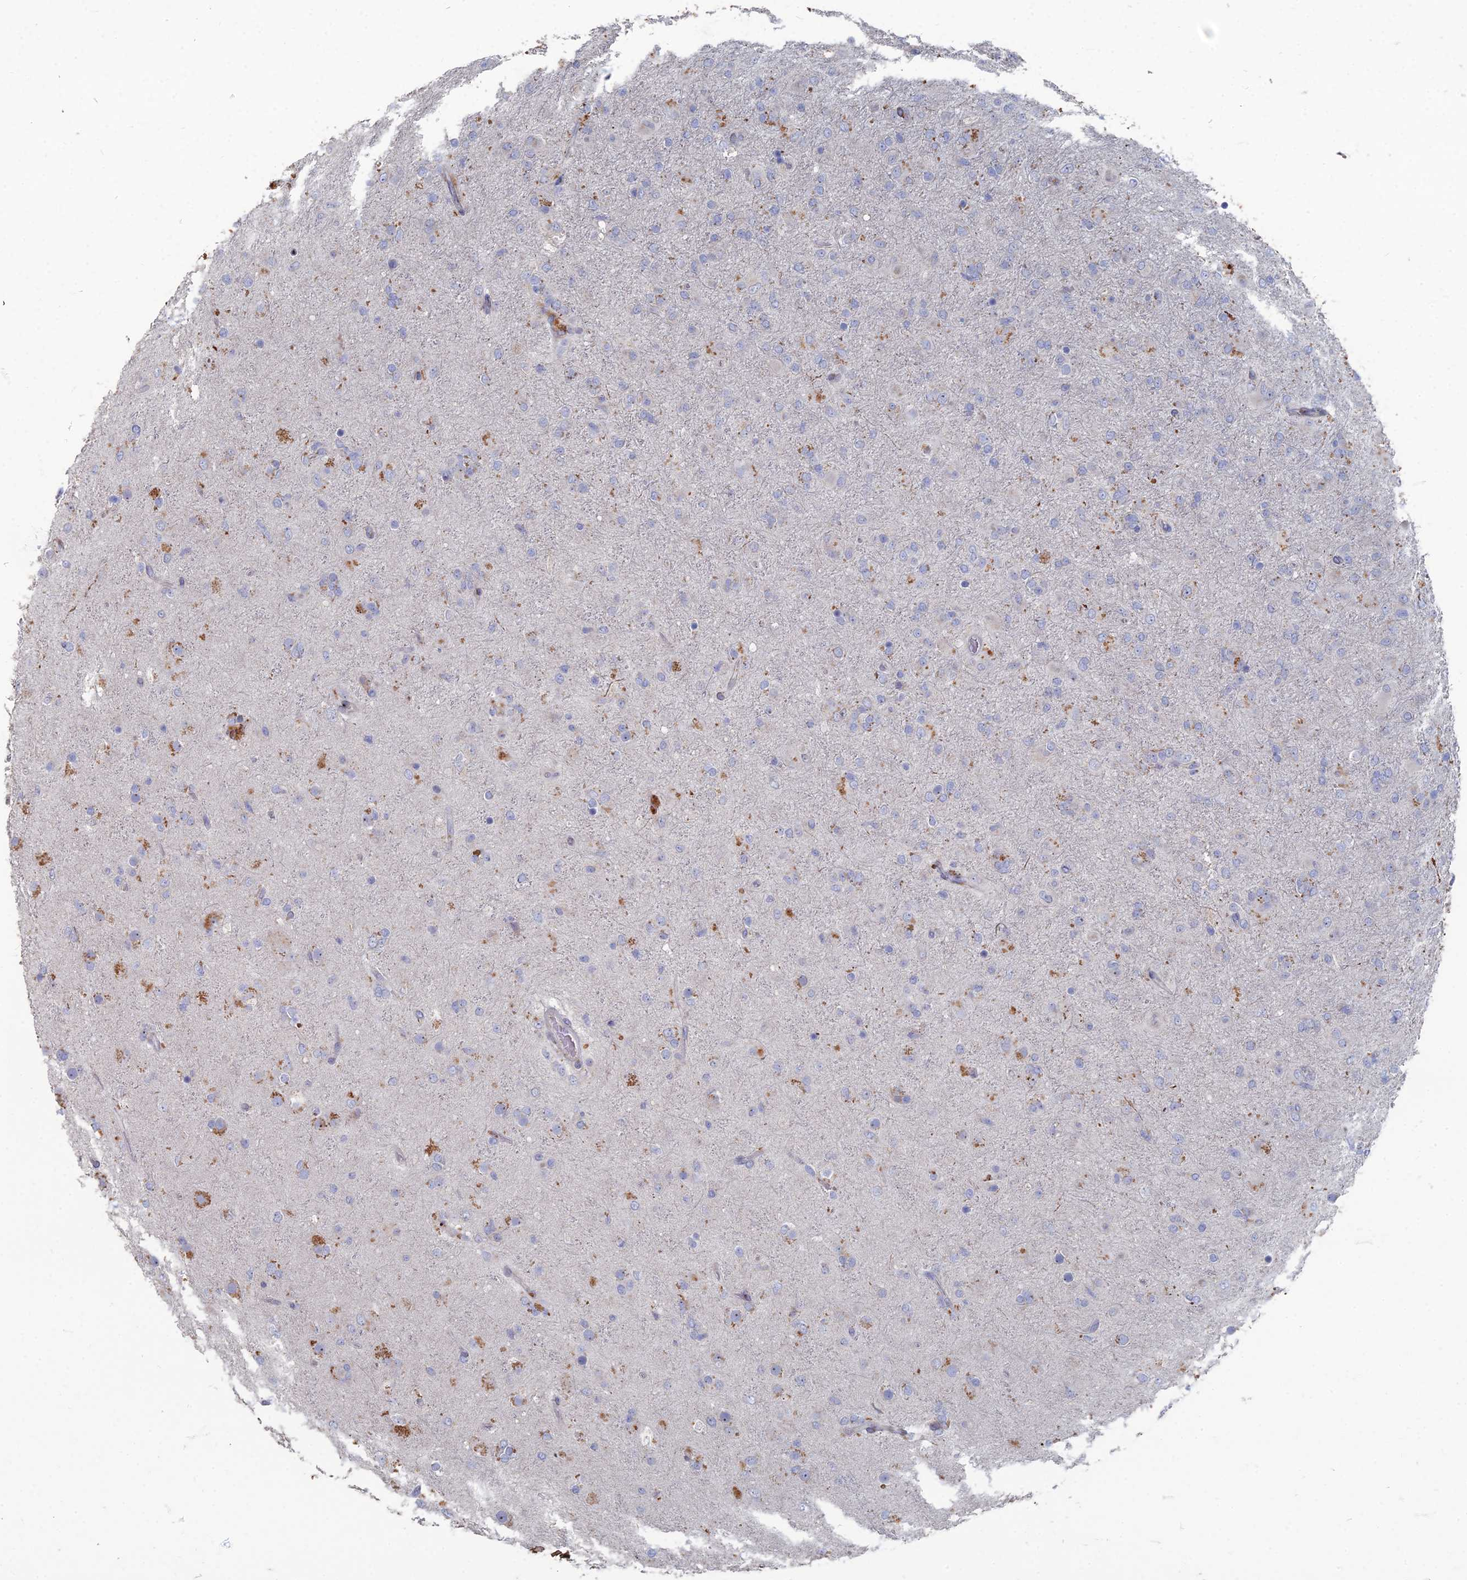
{"staining": {"intensity": "moderate", "quantity": "<25%", "location": "cytoplasmic/membranous"}, "tissue": "glioma", "cell_type": "Tumor cells", "image_type": "cancer", "snomed": [{"axis": "morphology", "description": "Glioma, malignant, Low grade"}, {"axis": "topography", "description": "Brain"}], "caption": "Low-grade glioma (malignant) tissue demonstrates moderate cytoplasmic/membranous positivity in about <25% of tumor cells The staining was performed using DAB, with brown indicating positive protein expression. Nuclei are stained blue with hematoxylin.", "gene": "TMEM128", "patient": {"sex": "male", "age": 65}}